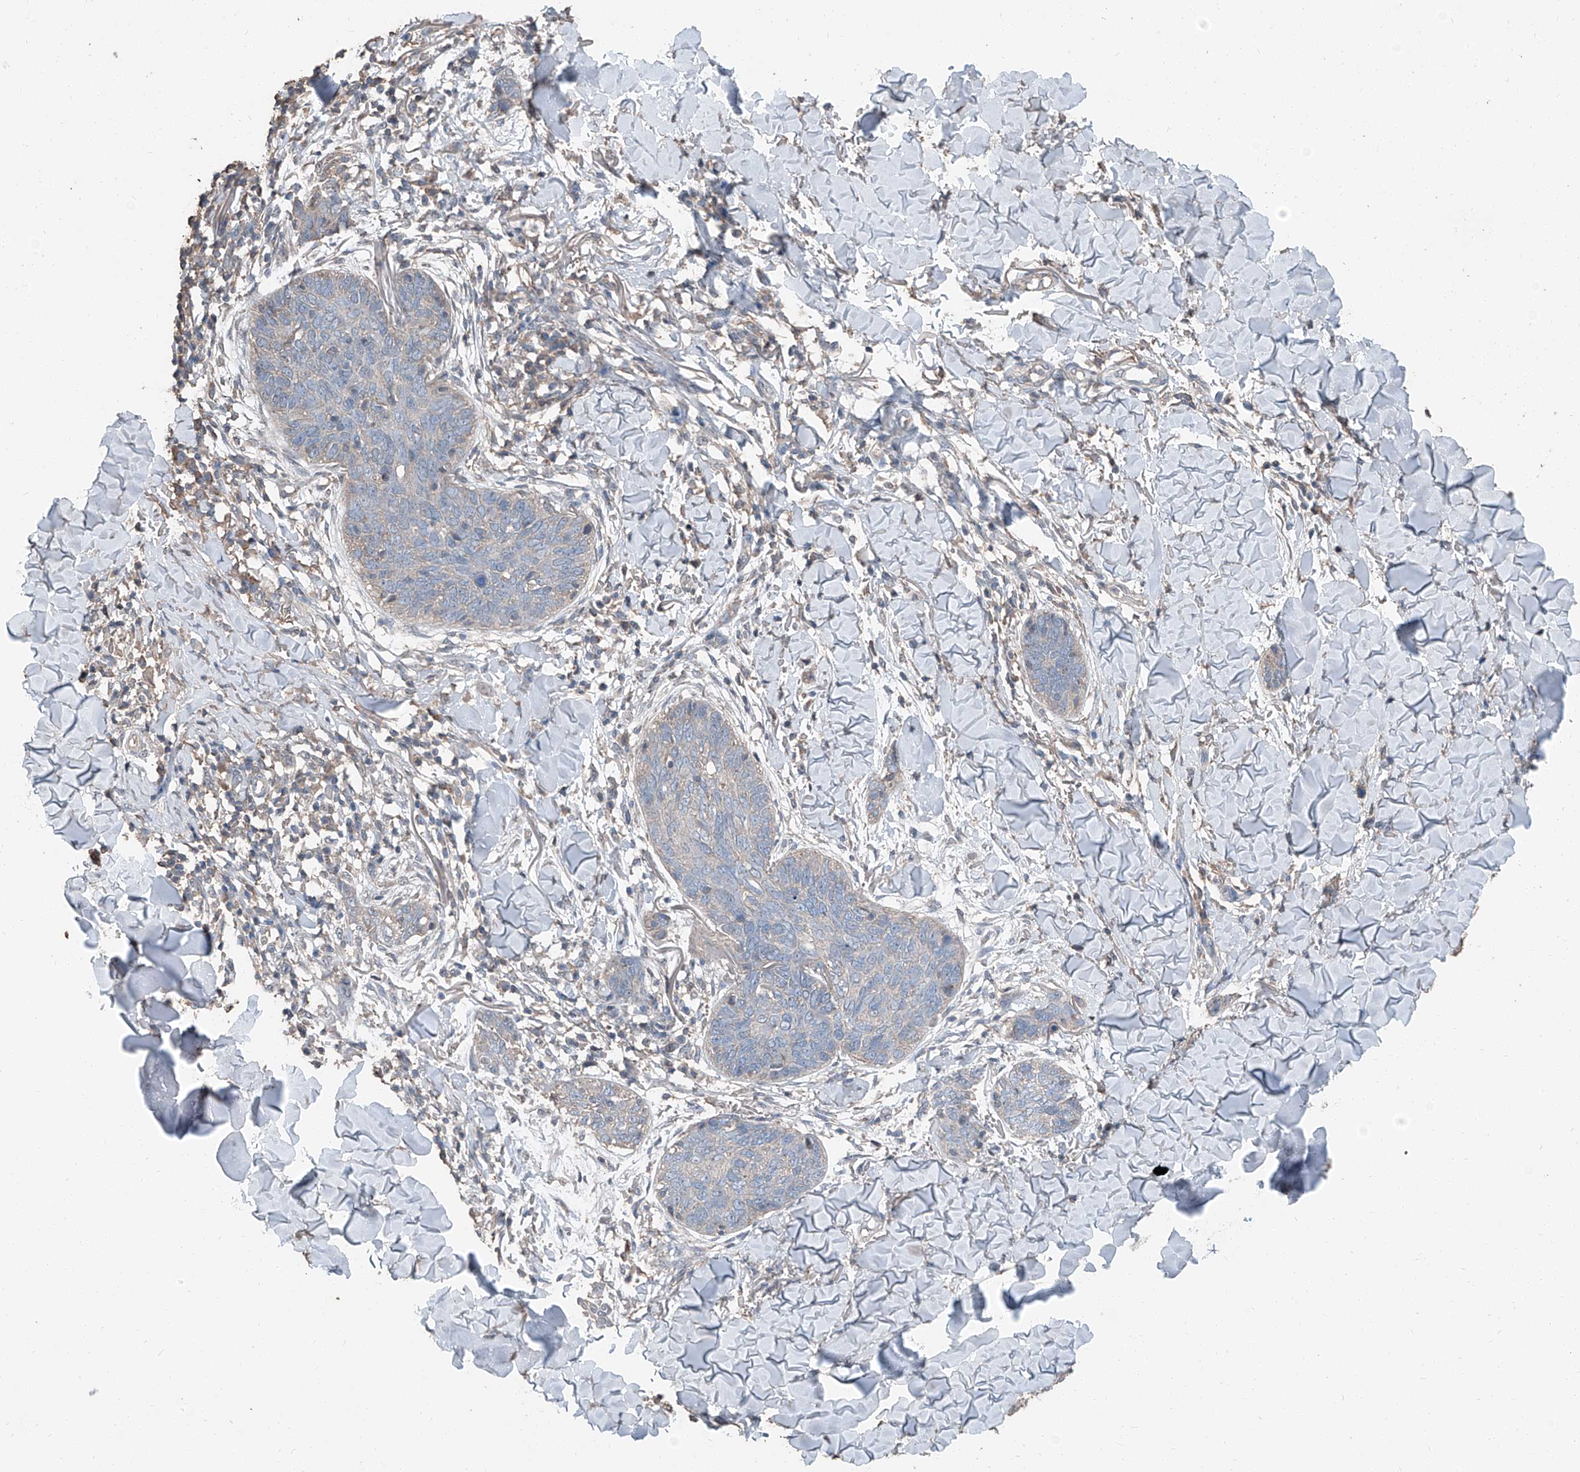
{"staining": {"intensity": "negative", "quantity": "none", "location": "none"}, "tissue": "skin cancer", "cell_type": "Tumor cells", "image_type": "cancer", "snomed": [{"axis": "morphology", "description": "Basal cell carcinoma"}, {"axis": "topography", "description": "Skin"}], "caption": "High power microscopy photomicrograph of an IHC histopathology image of skin cancer (basal cell carcinoma), revealing no significant staining in tumor cells.", "gene": "MAMLD1", "patient": {"sex": "male", "age": 85}}